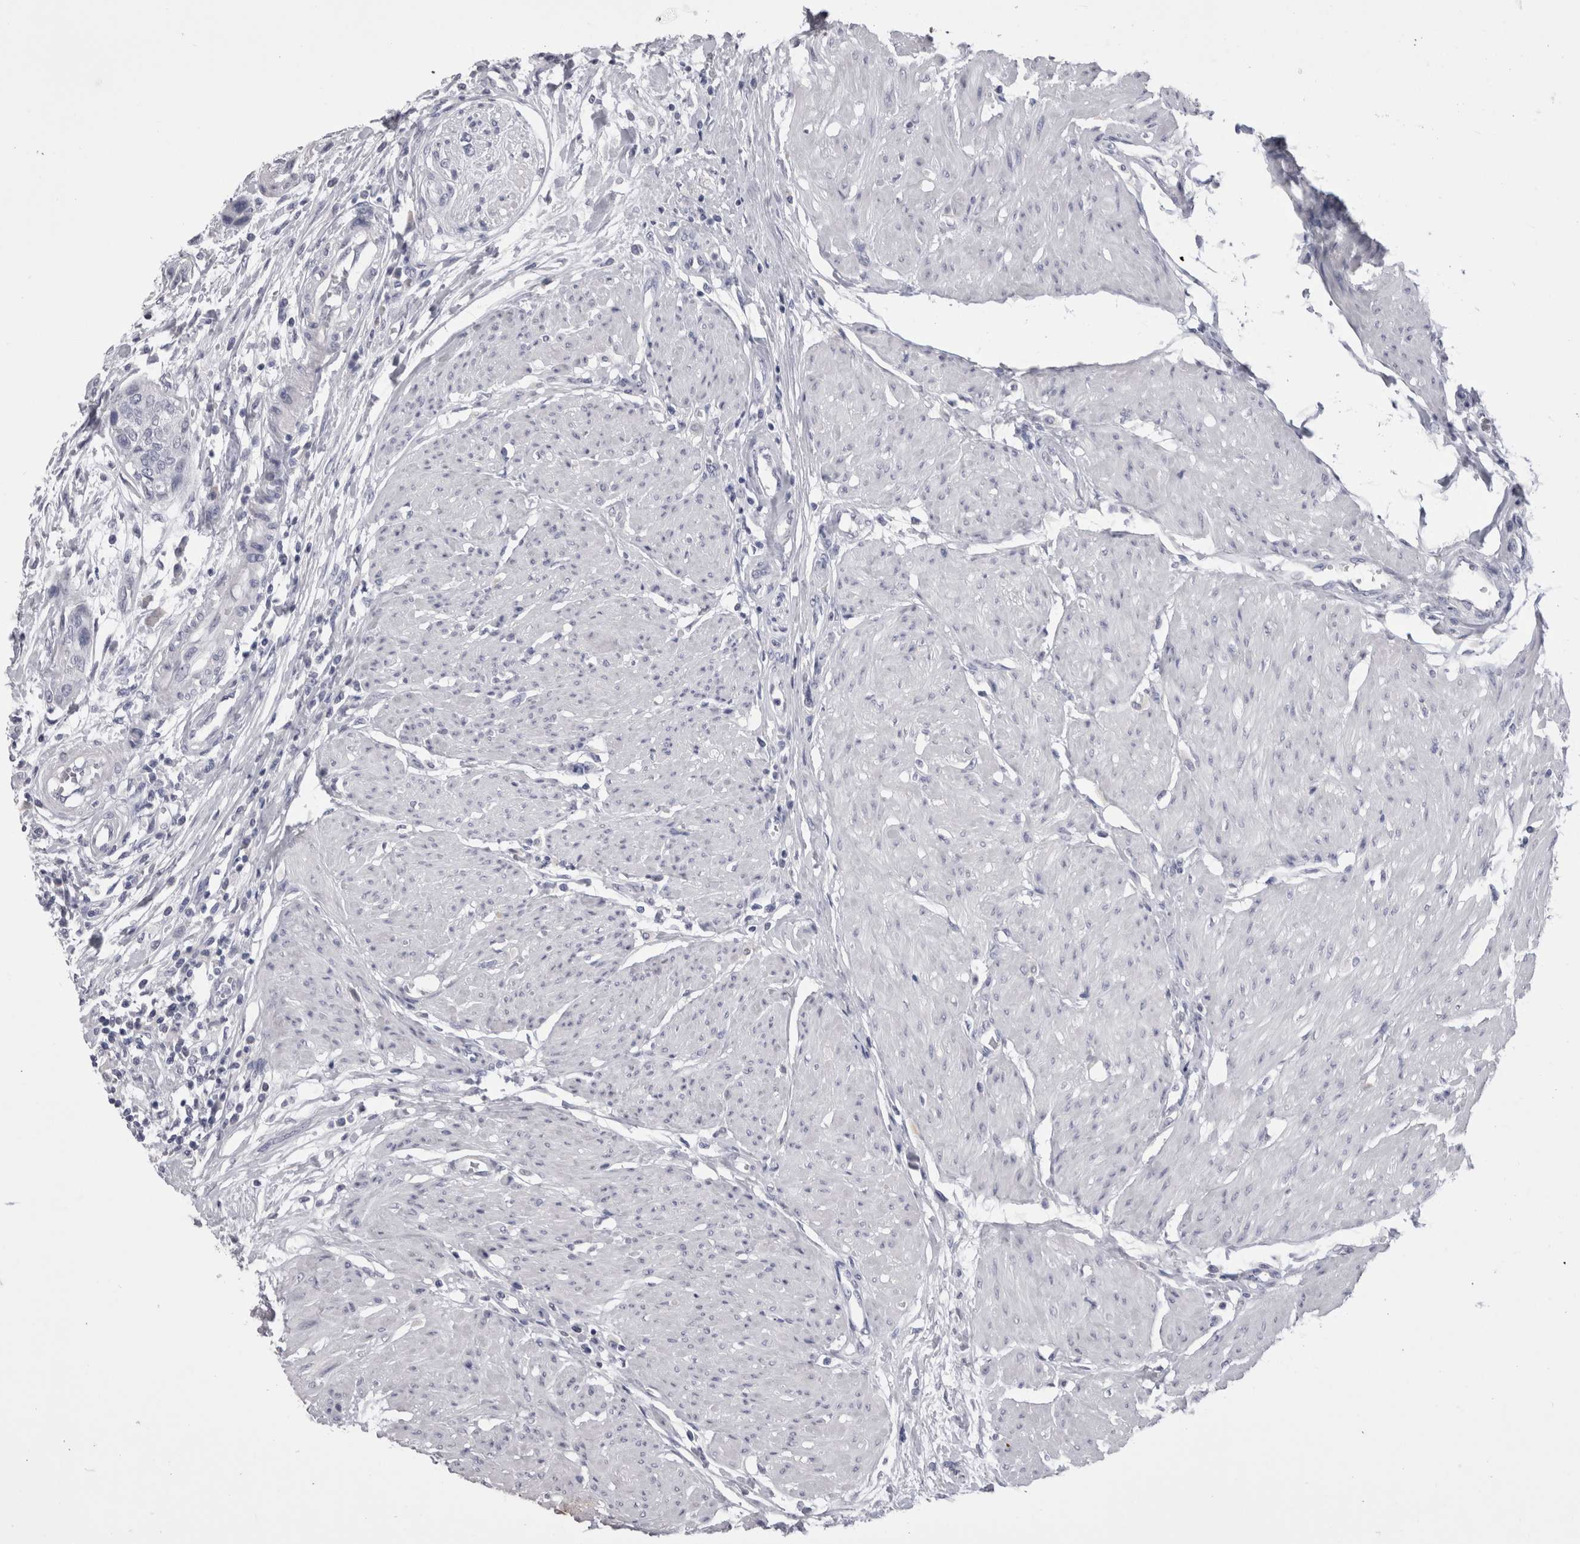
{"staining": {"intensity": "negative", "quantity": "none", "location": "none"}, "tissue": "urothelial cancer", "cell_type": "Tumor cells", "image_type": "cancer", "snomed": [{"axis": "morphology", "description": "Urothelial carcinoma, High grade"}, {"axis": "topography", "description": "Urinary bladder"}], "caption": "Immunohistochemistry of human urothelial cancer displays no expression in tumor cells.", "gene": "CDHR5", "patient": {"sex": "male", "age": 35}}